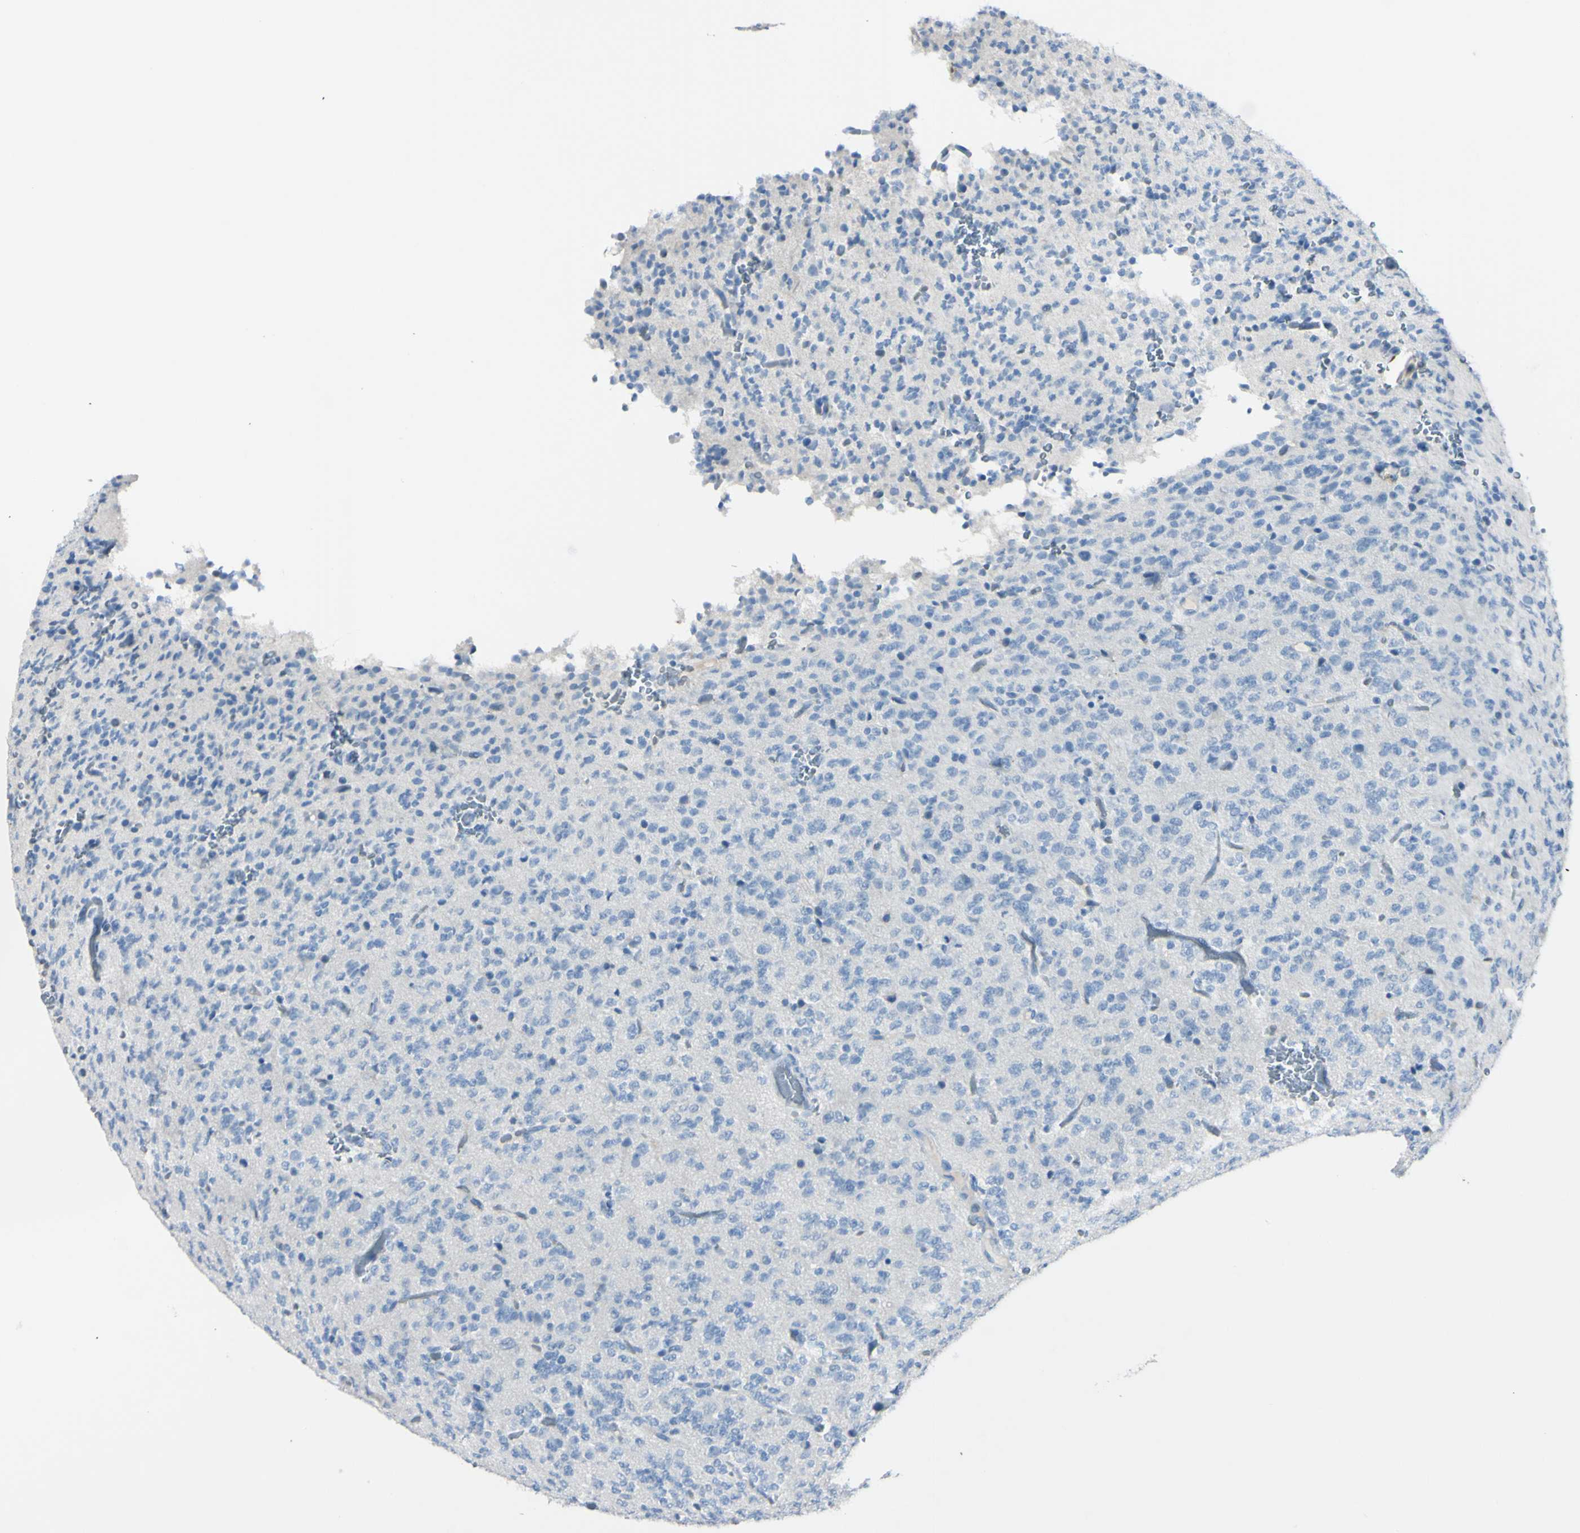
{"staining": {"intensity": "negative", "quantity": "none", "location": "none"}, "tissue": "glioma", "cell_type": "Tumor cells", "image_type": "cancer", "snomed": [{"axis": "morphology", "description": "Glioma, malignant, Low grade"}, {"axis": "topography", "description": "Brain"}], "caption": "The IHC image has no significant staining in tumor cells of low-grade glioma (malignant) tissue.", "gene": "FOLH1", "patient": {"sex": "male", "age": 38}}